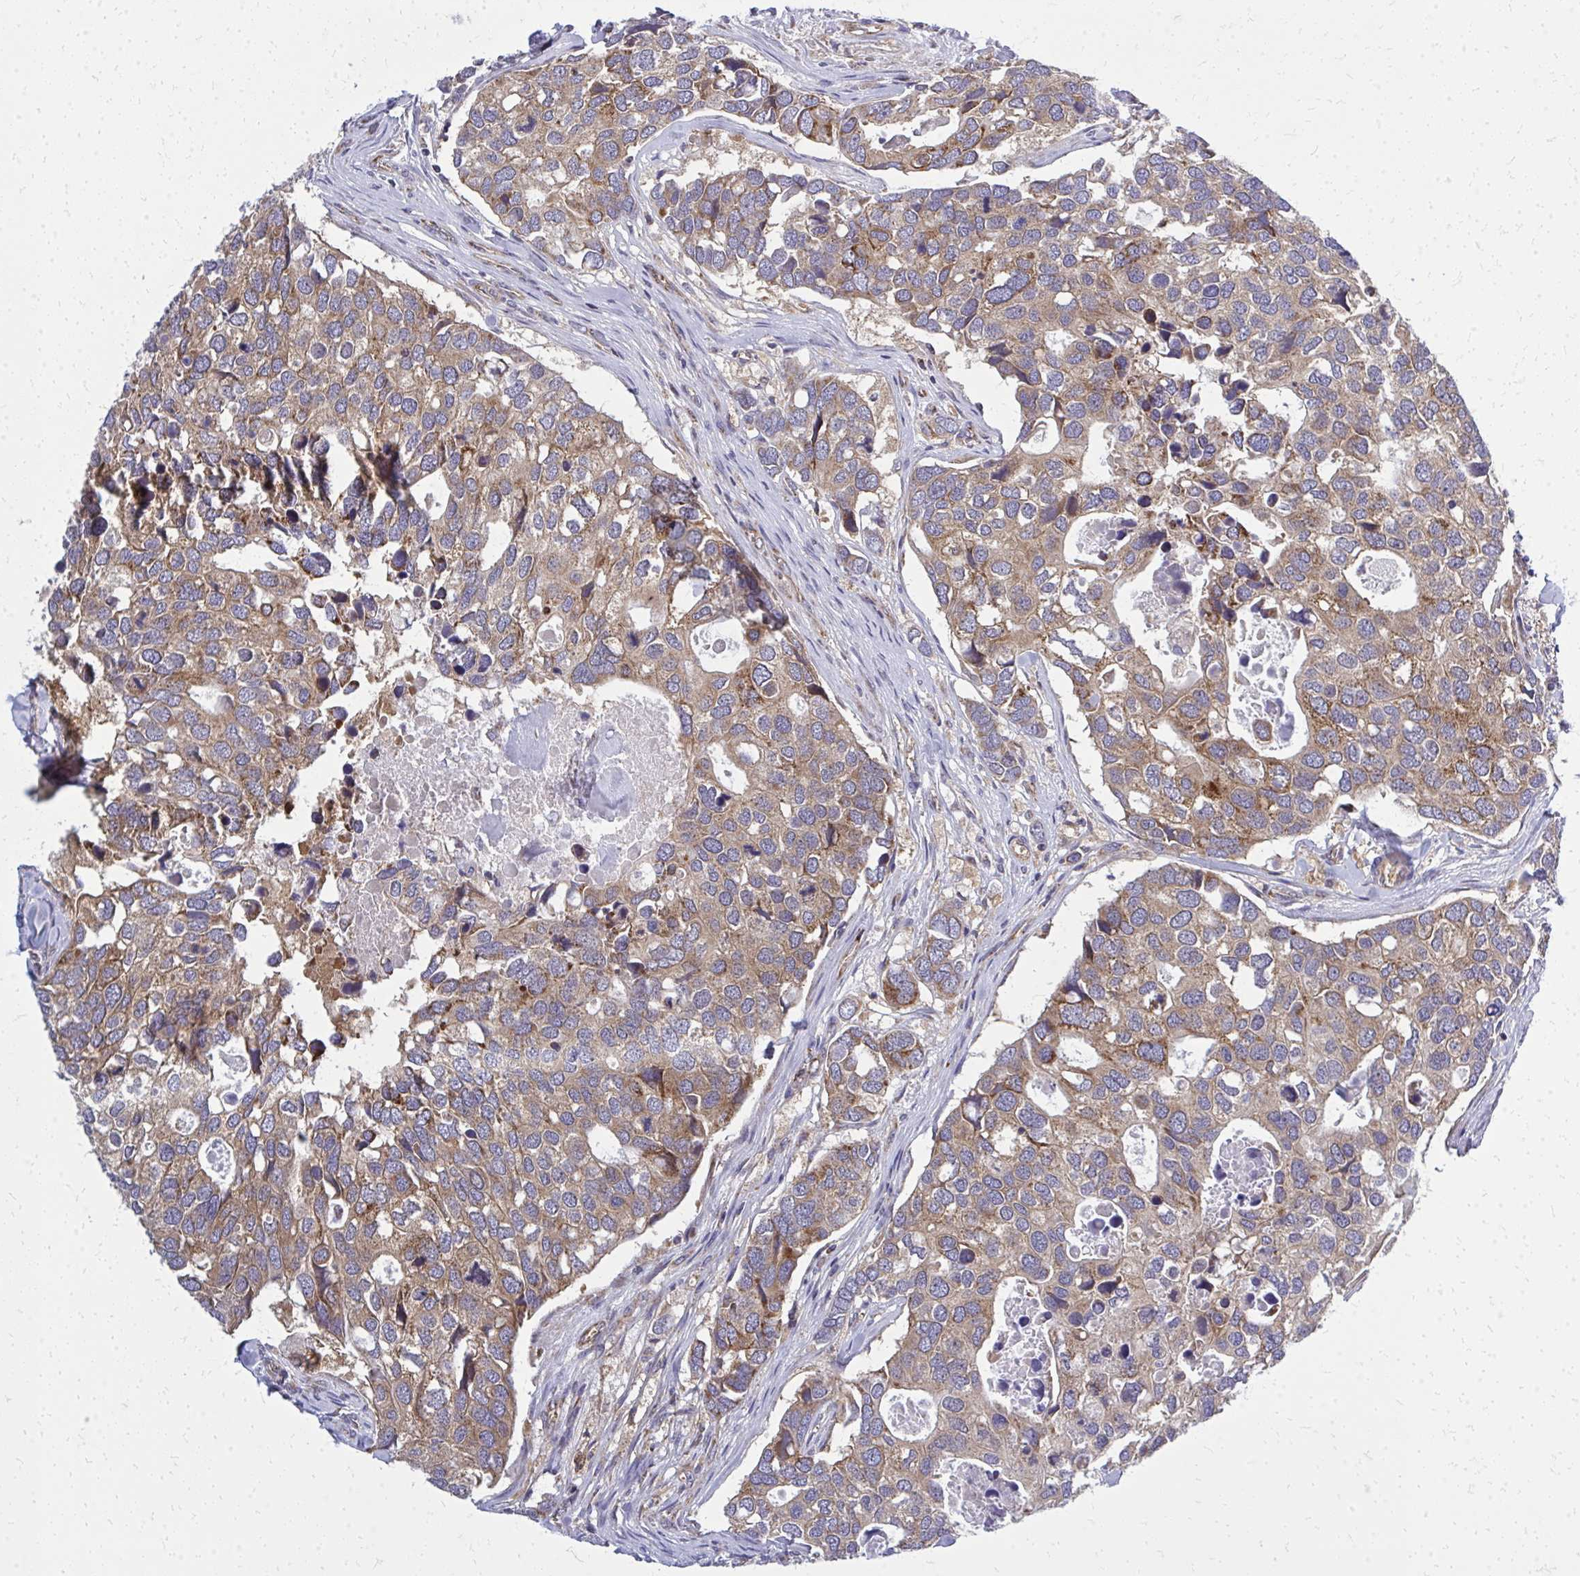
{"staining": {"intensity": "moderate", "quantity": ">75%", "location": "cytoplasmic/membranous"}, "tissue": "breast cancer", "cell_type": "Tumor cells", "image_type": "cancer", "snomed": [{"axis": "morphology", "description": "Duct carcinoma"}, {"axis": "topography", "description": "Breast"}], "caption": "Immunohistochemical staining of human infiltrating ductal carcinoma (breast) exhibits moderate cytoplasmic/membranous protein expression in approximately >75% of tumor cells.", "gene": "PDK4", "patient": {"sex": "female", "age": 83}}